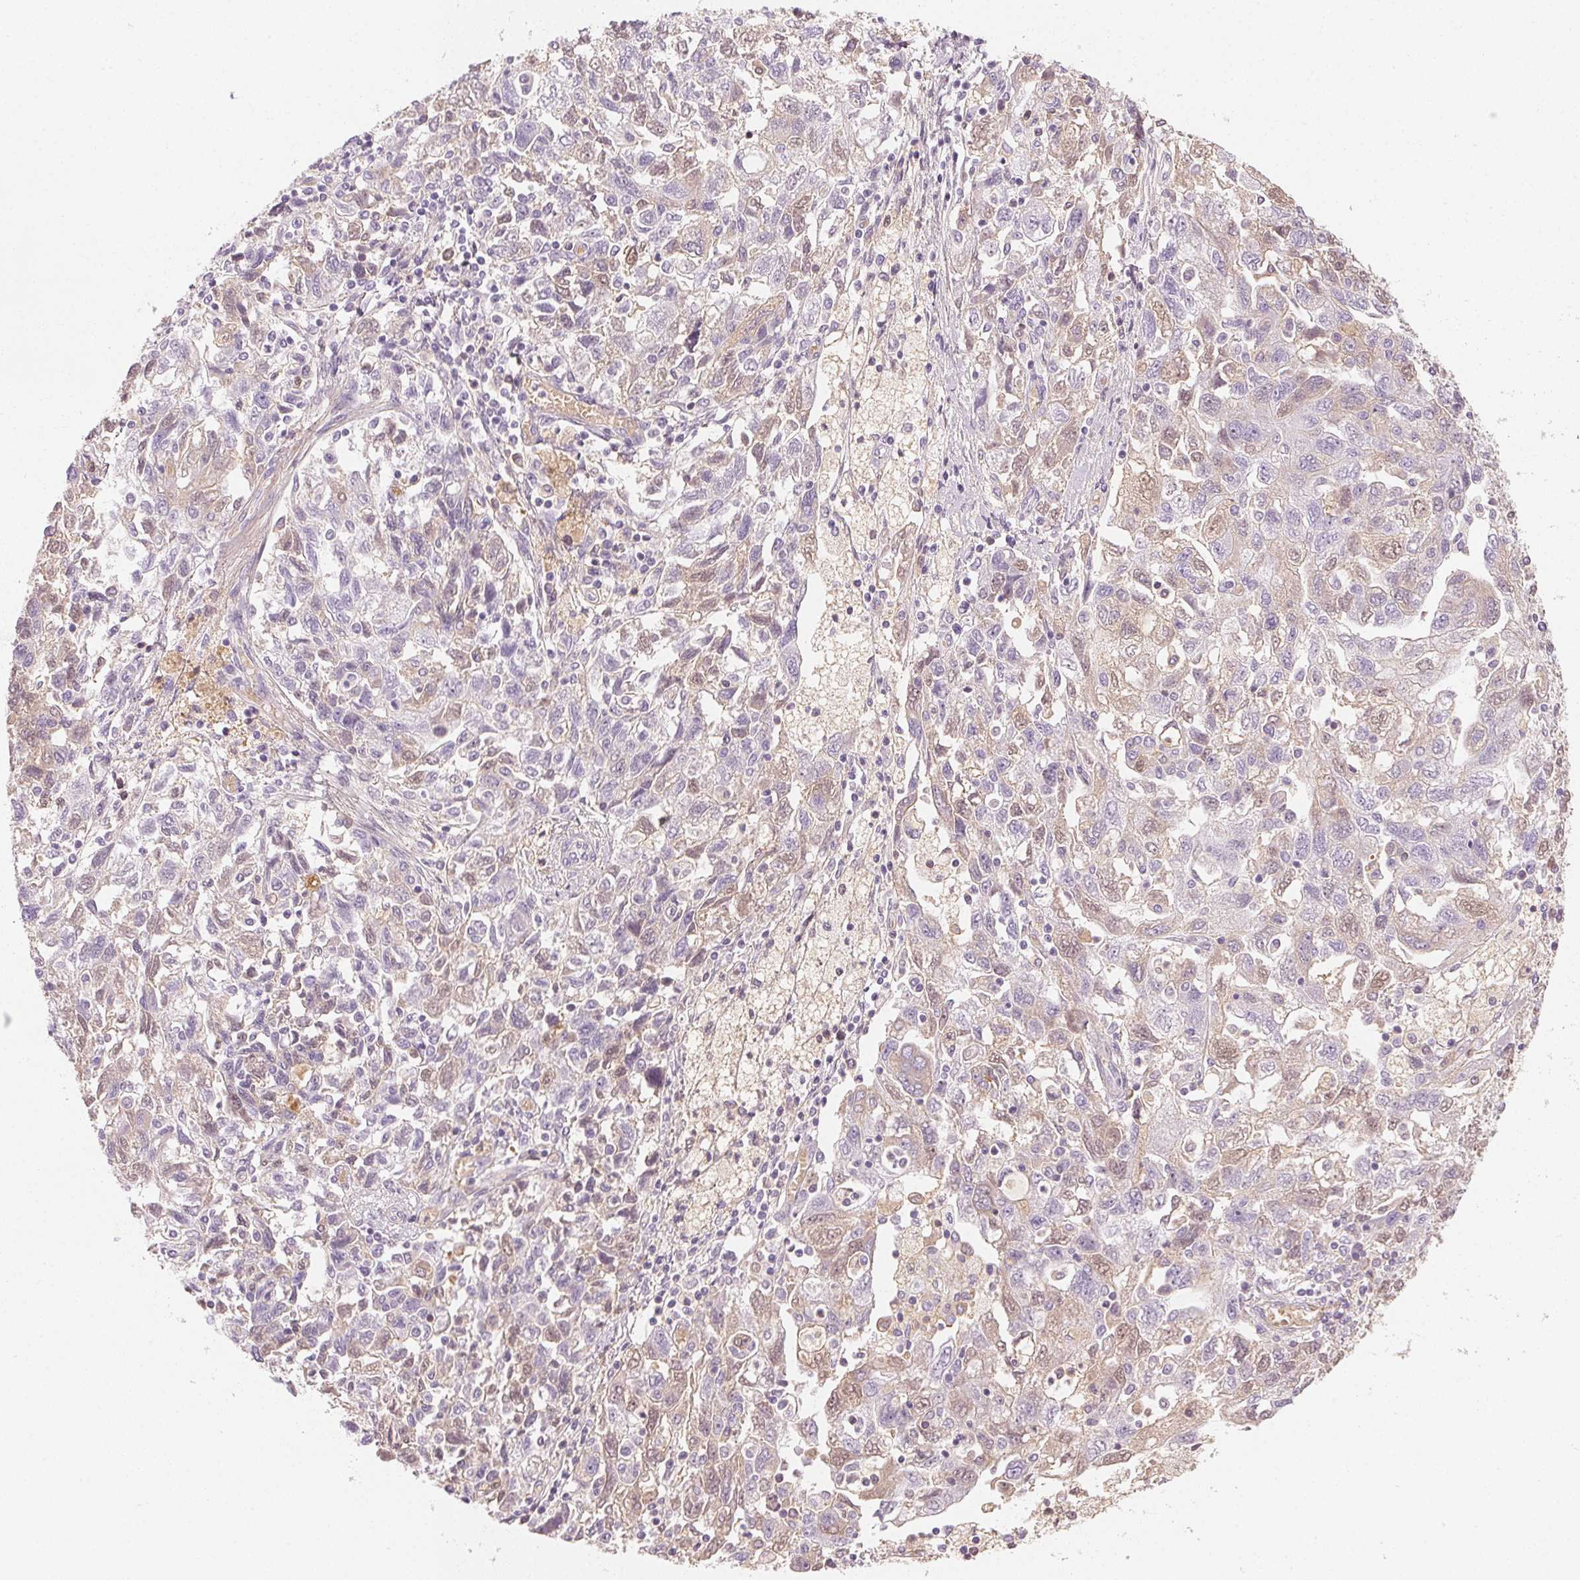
{"staining": {"intensity": "weak", "quantity": "<25%", "location": "cytoplasmic/membranous,nuclear"}, "tissue": "ovarian cancer", "cell_type": "Tumor cells", "image_type": "cancer", "snomed": [{"axis": "morphology", "description": "Carcinoma, NOS"}, {"axis": "morphology", "description": "Cystadenocarcinoma, serous, NOS"}, {"axis": "topography", "description": "Ovary"}], "caption": "DAB (3,3'-diaminobenzidine) immunohistochemical staining of human ovarian cancer reveals no significant positivity in tumor cells.", "gene": "AFM", "patient": {"sex": "female", "age": 69}}